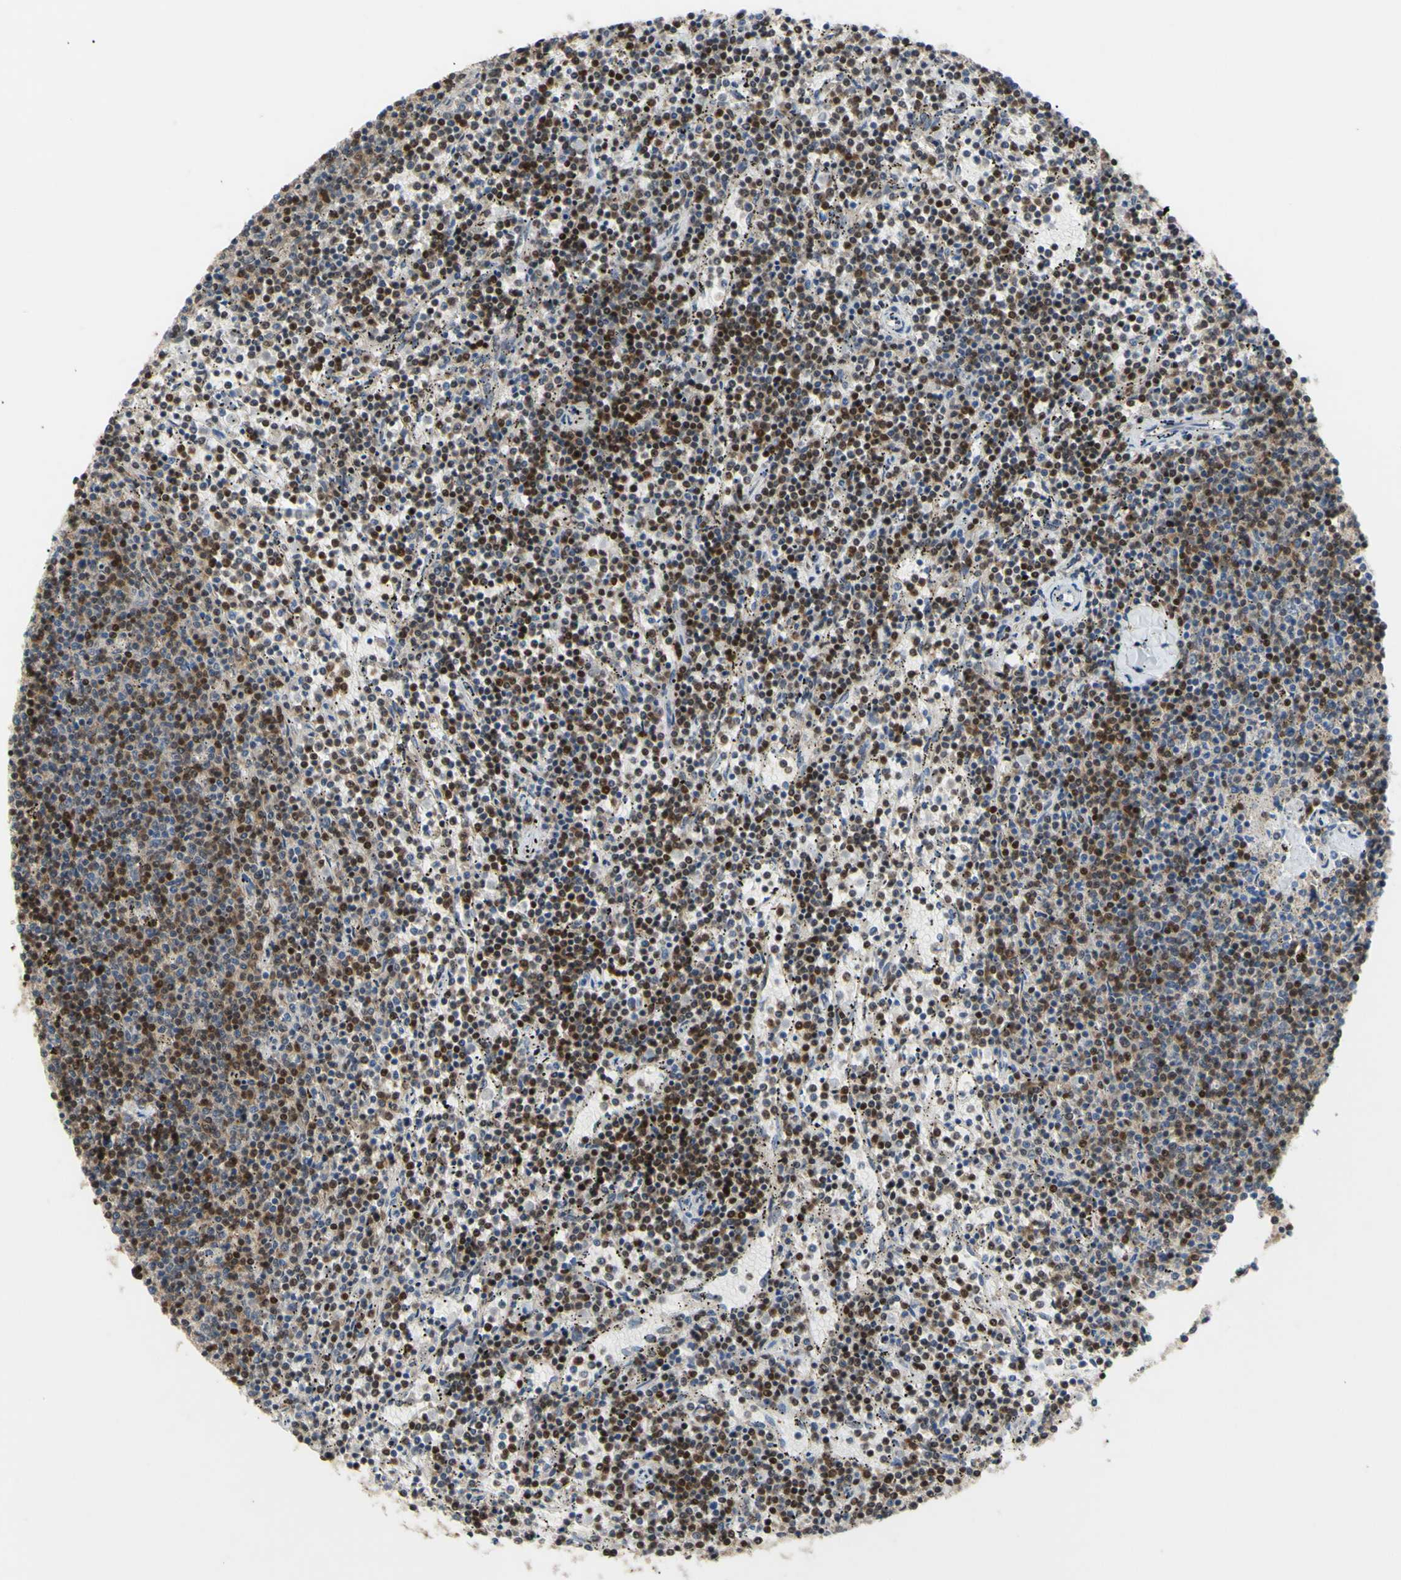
{"staining": {"intensity": "moderate", "quantity": "25%-75%", "location": "cytoplasmic/membranous,nuclear"}, "tissue": "lymphoma", "cell_type": "Tumor cells", "image_type": "cancer", "snomed": [{"axis": "morphology", "description": "Malignant lymphoma, non-Hodgkin's type, Low grade"}, {"axis": "topography", "description": "Spleen"}], "caption": "Immunohistochemistry (IHC) image of neoplastic tissue: lymphoma stained using immunohistochemistry displays medium levels of moderate protein expression localized specifically in the cytoplasmic/membranous and nuclear of tumor cells, appearing as a cytoplasmic/membranous and nuclear brown color.", "gene": "SP4", "patient": {"sex": "female", "age": 50}}